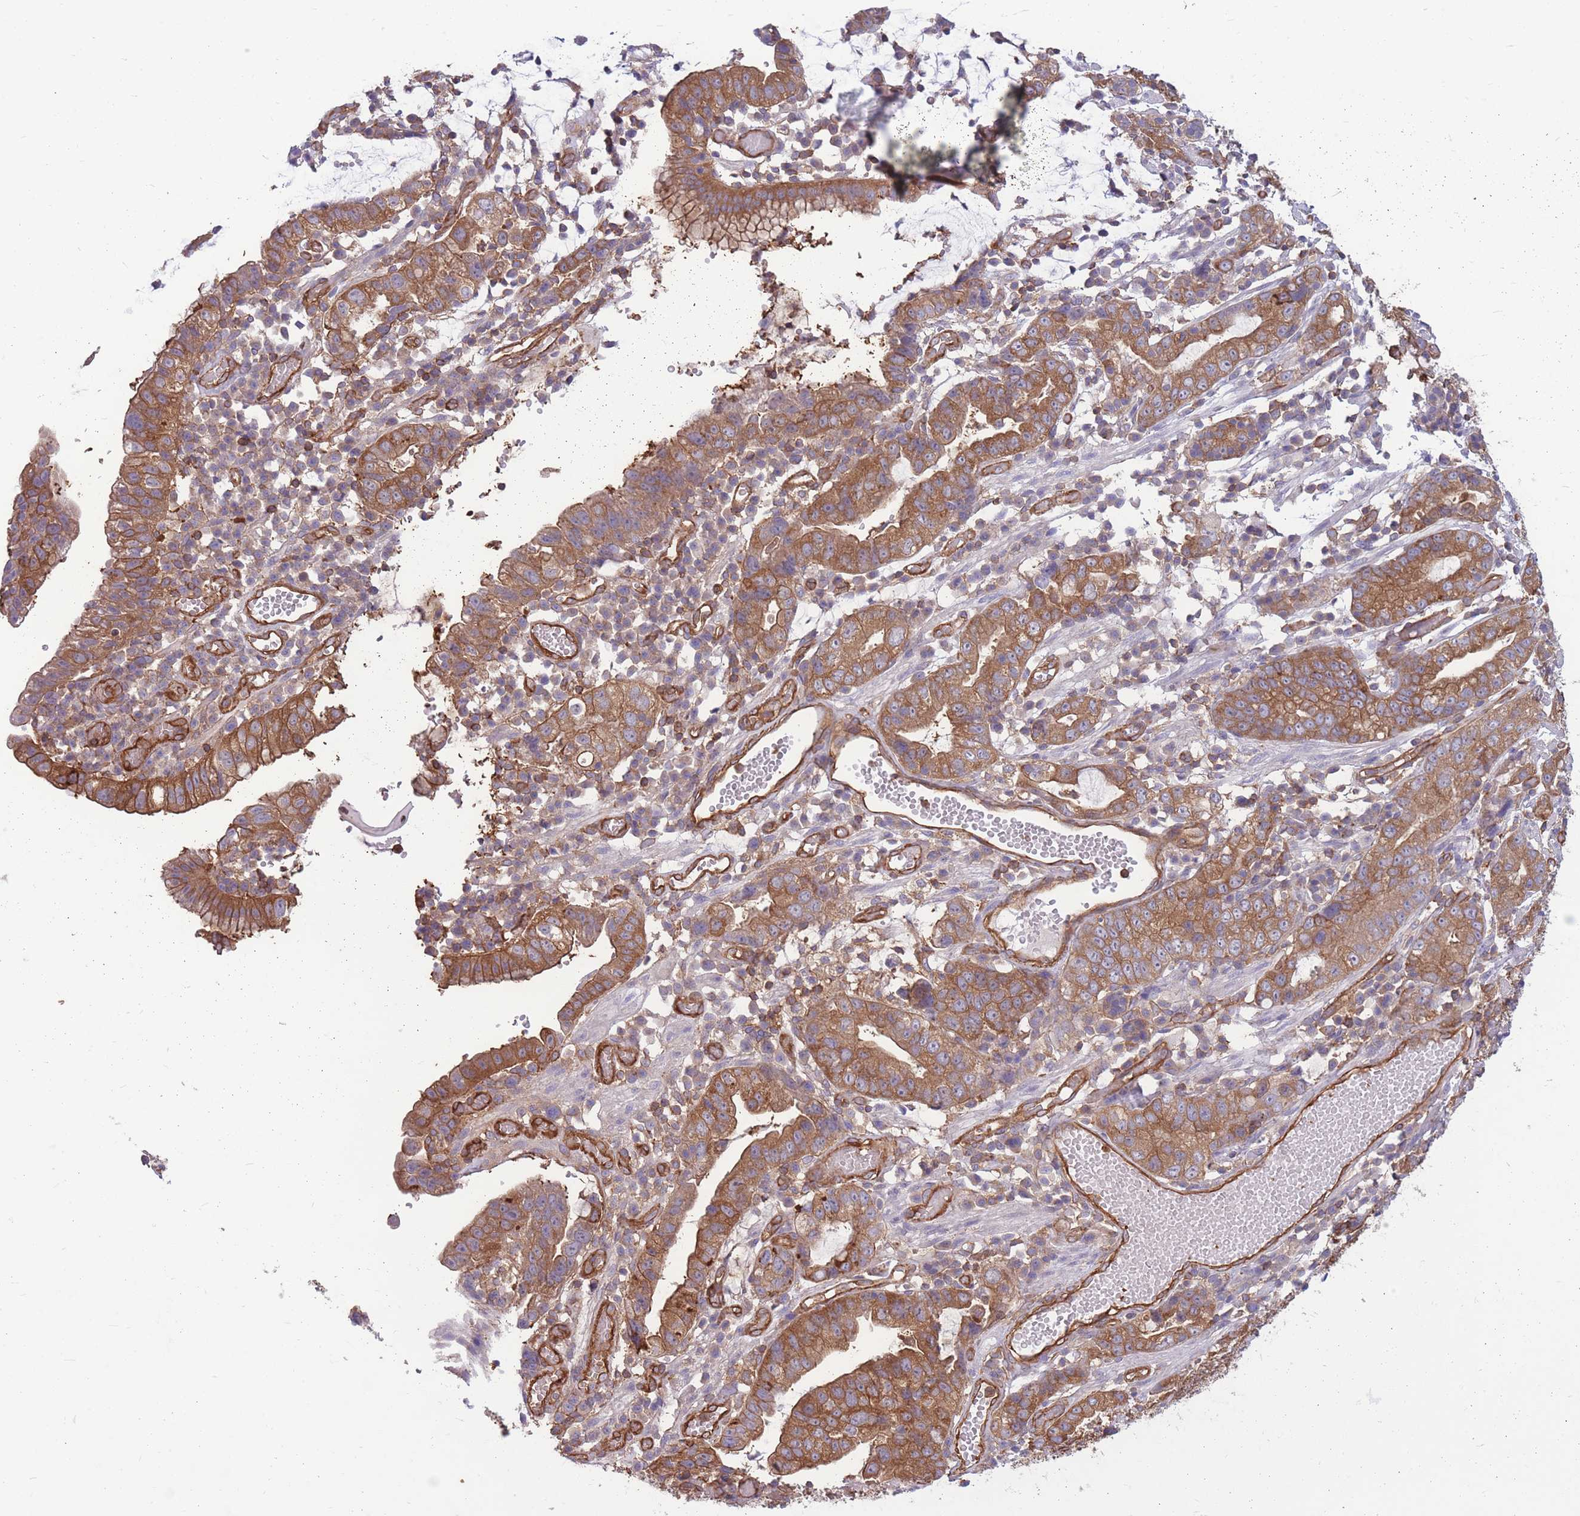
{"staining": {"intensity": "moderate", "quantity": ">75%", "location": "cytoplasmic/membranous"}, "tissue": "stomach cancer", "cell_type": "Tumor cells", "image_type": "cancer", "snomed": [{"axis": "morphology", "description": "Adenocarcinoma, NOS"}, {"axis": "topography", "description": "Stomach"}], "caption": "Immunohistochemical staining of stomach cancer (adenocarcinoma) reveals moderate cytoplasmic/membranous protein positivity in about >75% of tumor cells. The protein of interest is stained brown, and the nuclei are stained in blue (DAB IHC with brightfield microscopy, high magnification).", "gene": "GGA1", "patient": {"sex": "male", "age": 55}}